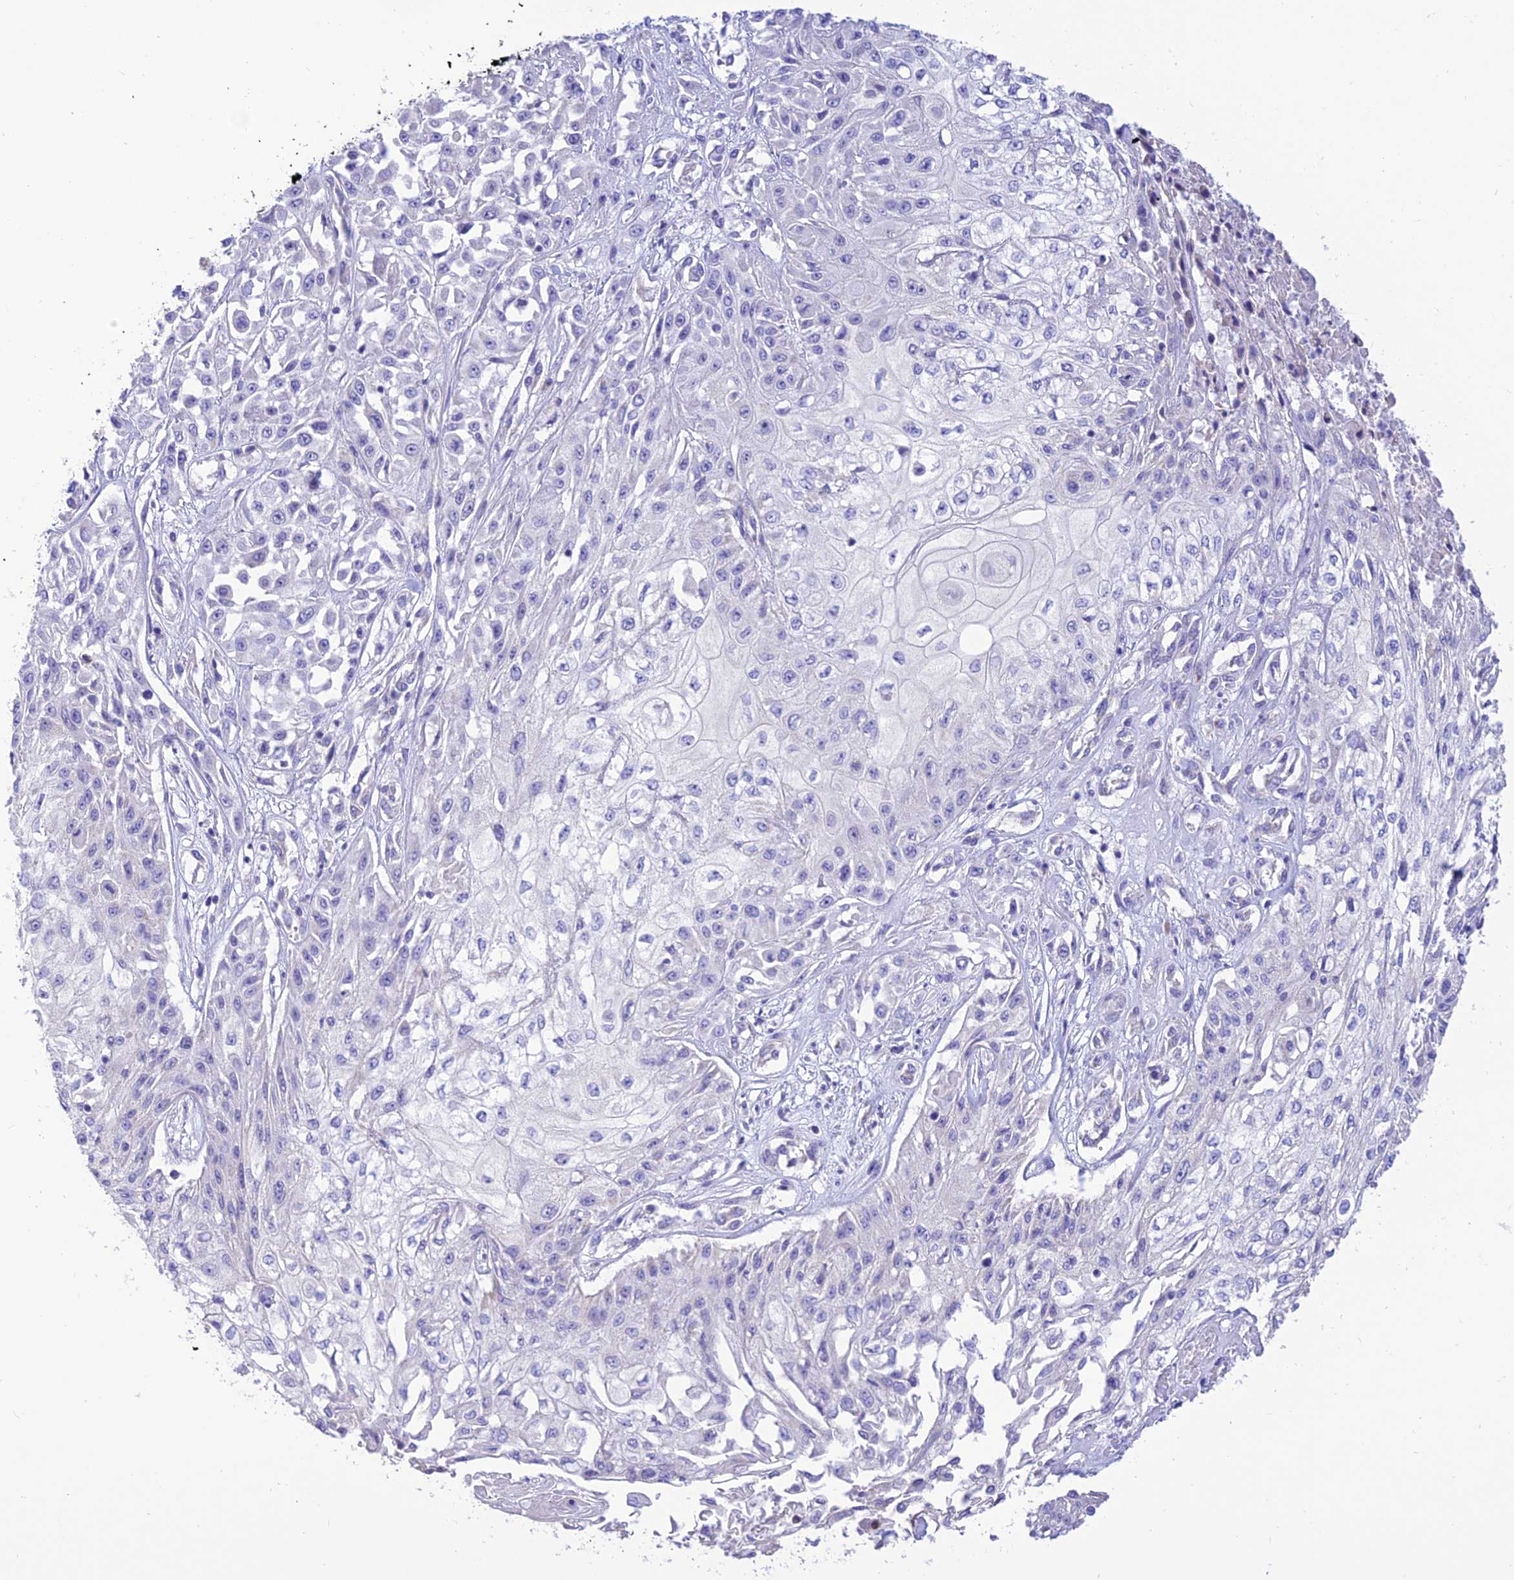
{"staining": {"intensity": "negative", "quantity": "none", "location": "none"}, "tissue": "skin cancer", "cell_type": "Tumor cells", "image_type": "cancer", "snomed": [{"axis": "morphology", "description": "Squamous cell carcinoma, NOS"}, {"axis": "morphology", "description": "Squamous cell carcinoma, metastatic, NOS"}, {"axis": "topography", "description": "Skin"}, {"axis": "topography", "description": "Lymph node"}], "caption": "Immunohistochemical staining of skin cancer shows no significant positivity in tumor cells.", "gene": "FAM186B", "patient": {"sex": "male", "age": 75}}